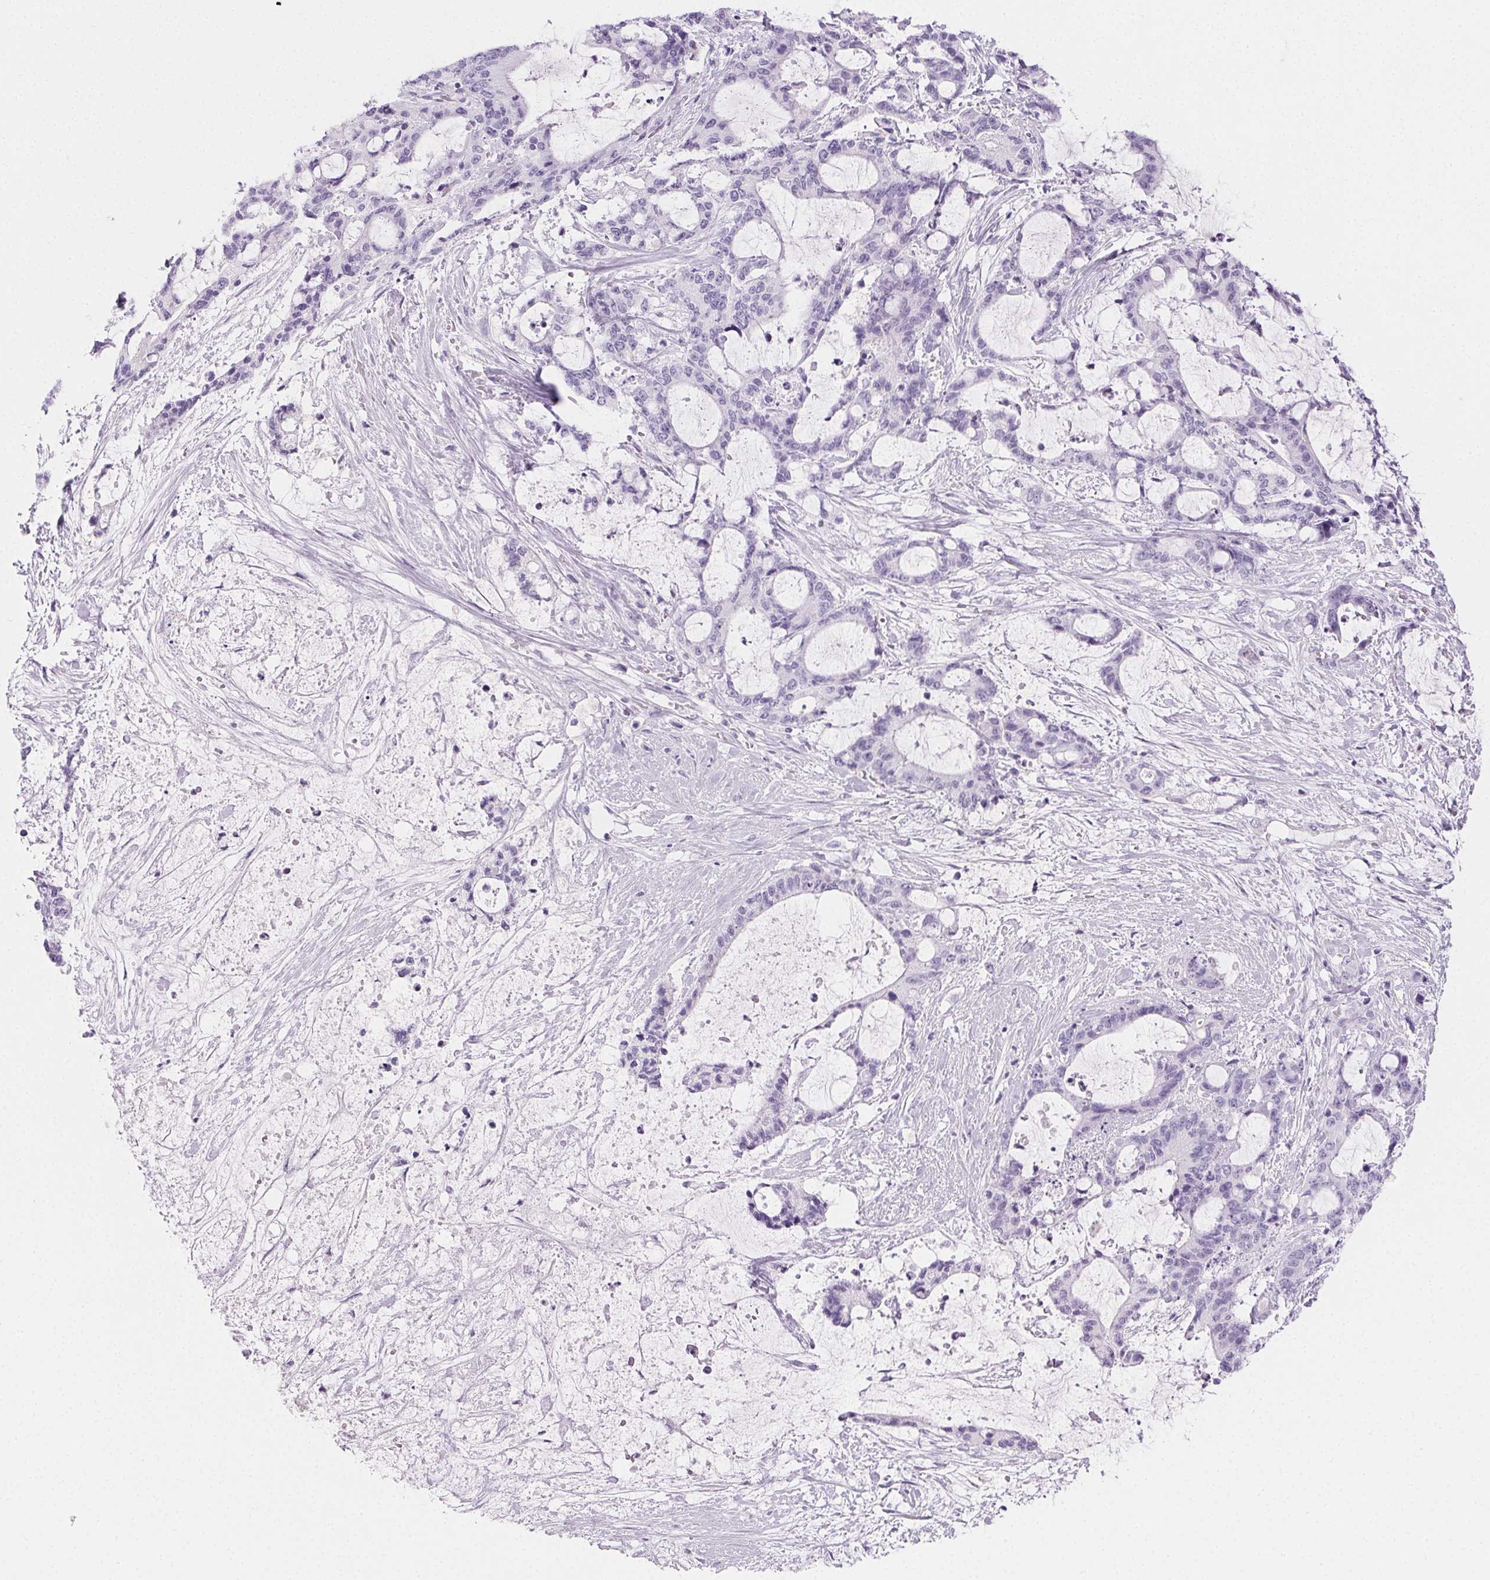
{"staining": {"intensity": "negative", "quantity": "none", "location": "none"}, "tissue": "liver cancer", "cell_type": "Tumor cells", "image_type": "cancer", "snomed": [{"axis": "morphology", "description": "Normal tissue, NOS"}, {"axis": "morphology", "description": "Cholangiocarcinoma"}, {"axis": "topography", "description": "Liver"}, {"axis": "topography", "description": "Peripheral nerve tissue"}], "caption": "The image displays no staining of tumor cells in liver cancer. (Stains: DAB (3,3'-diaminobenzidine) immunohistochemistry with hematoxylin counter stain, Microscopy: brightfield microscopy at high magnification).", "gene": "PRSS3", "patient": {"sex": "female", "age": 73}}